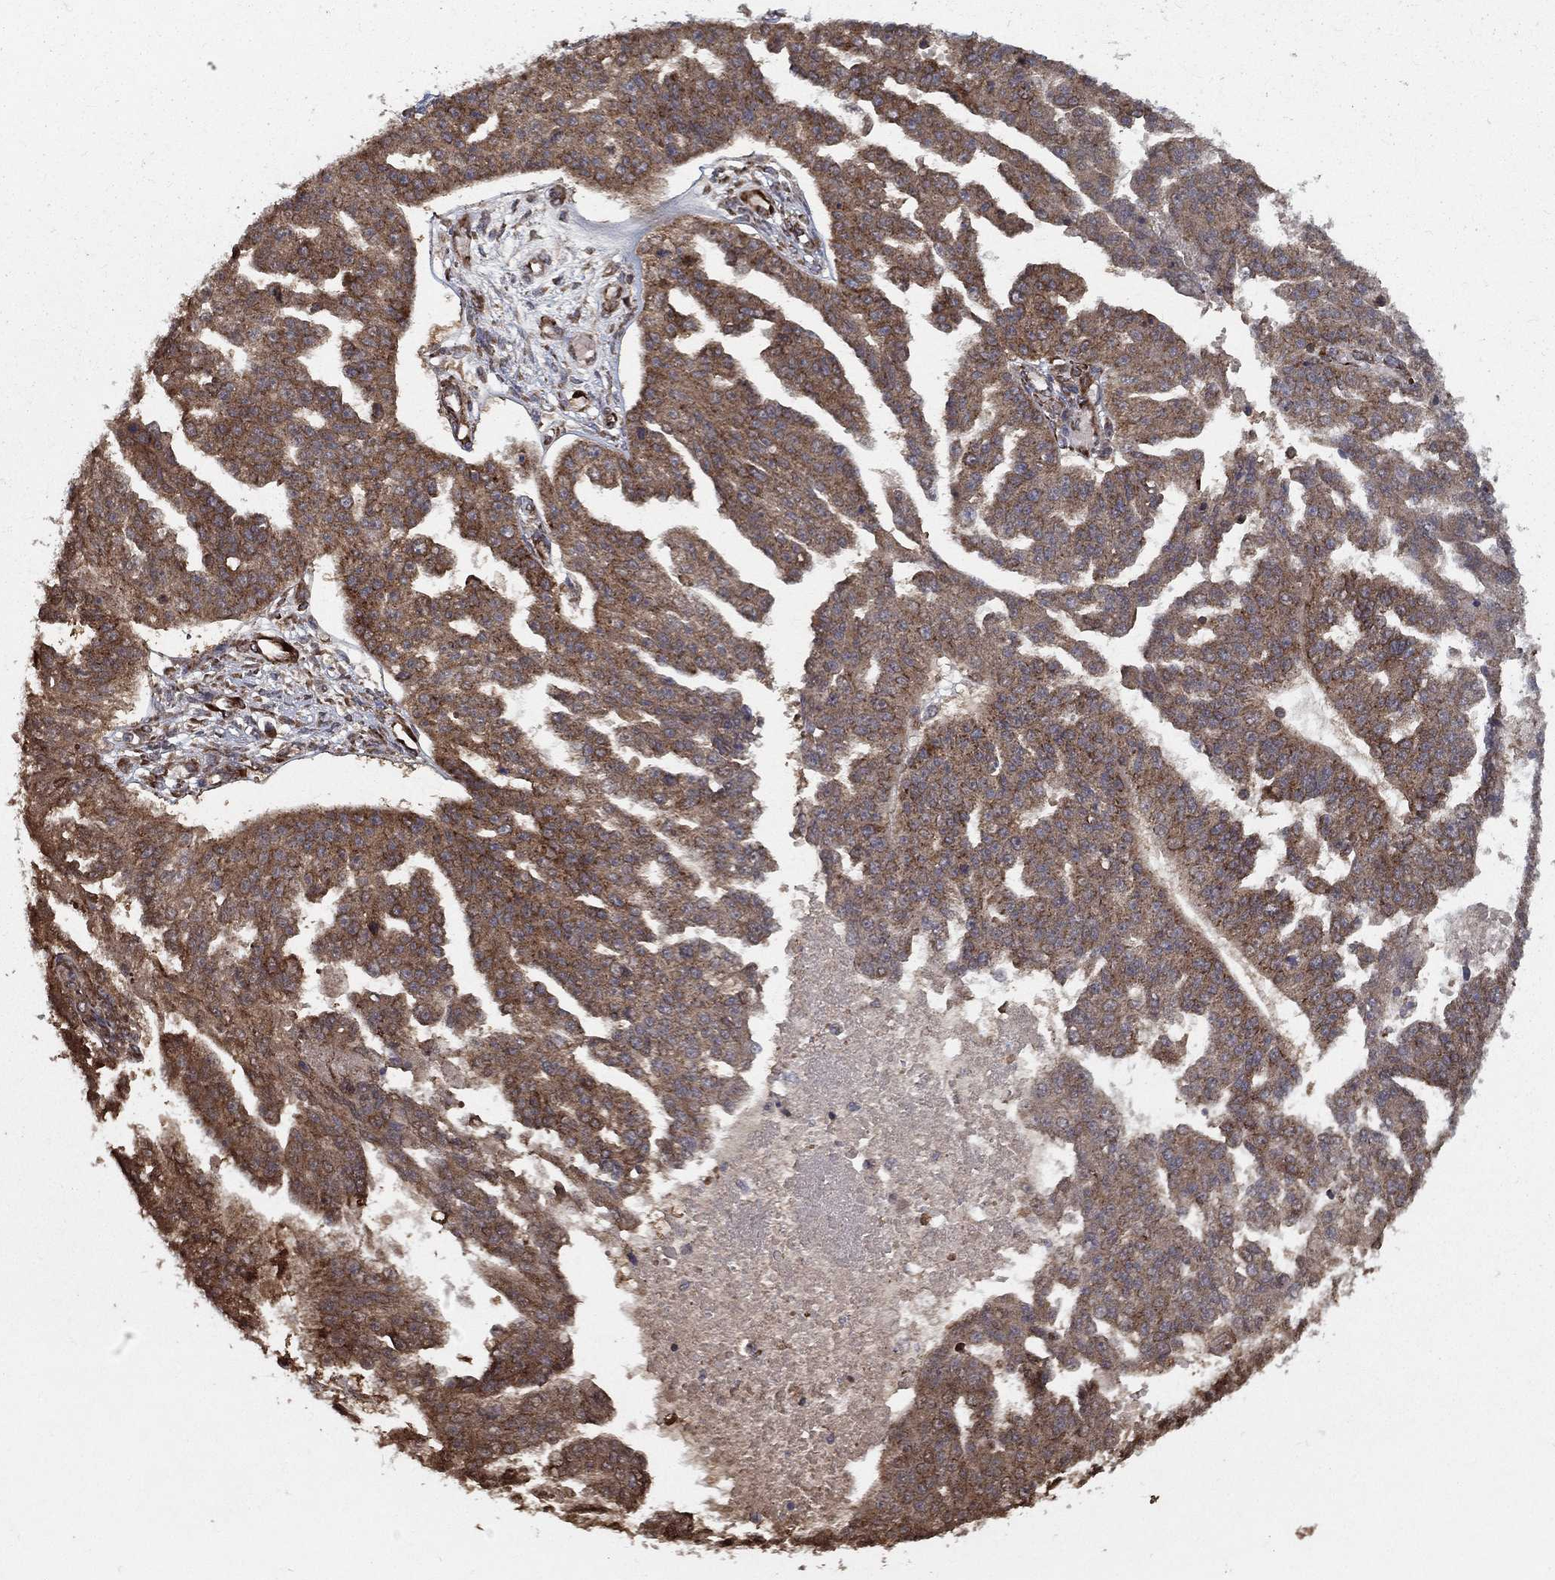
{"staining": {"intensity": "moderate", "quantity": ">75%", "location": "cytoplasmic/membranous"}, "tissue": "ovarian cancer", "cell_type": "Tumor cells", "image_type": "cancer", "snomed": [{"axis": "morphology", "description": "Cystadenocarcinoma, serous, NOS"}, {"axis": "topography", "description": "Ovary"}], "caption": "Immunohistochemistry (IHC) staining of ovarian cancer (serous cystadenocarcinoma), which exhibits medium levels of moderate cytoplasmic/membranous expression in about >75% of tumor cells indicating moderate cytoplasmic/membranous protein positivity. The staining was performed using DAB (3,3'-diaminobenzidine) (brown) for protein detection and nuclei were counterstained in hematoxylin (blue).", "gene": "CERS2", "patient": {"sex": "female", "age": 58}}